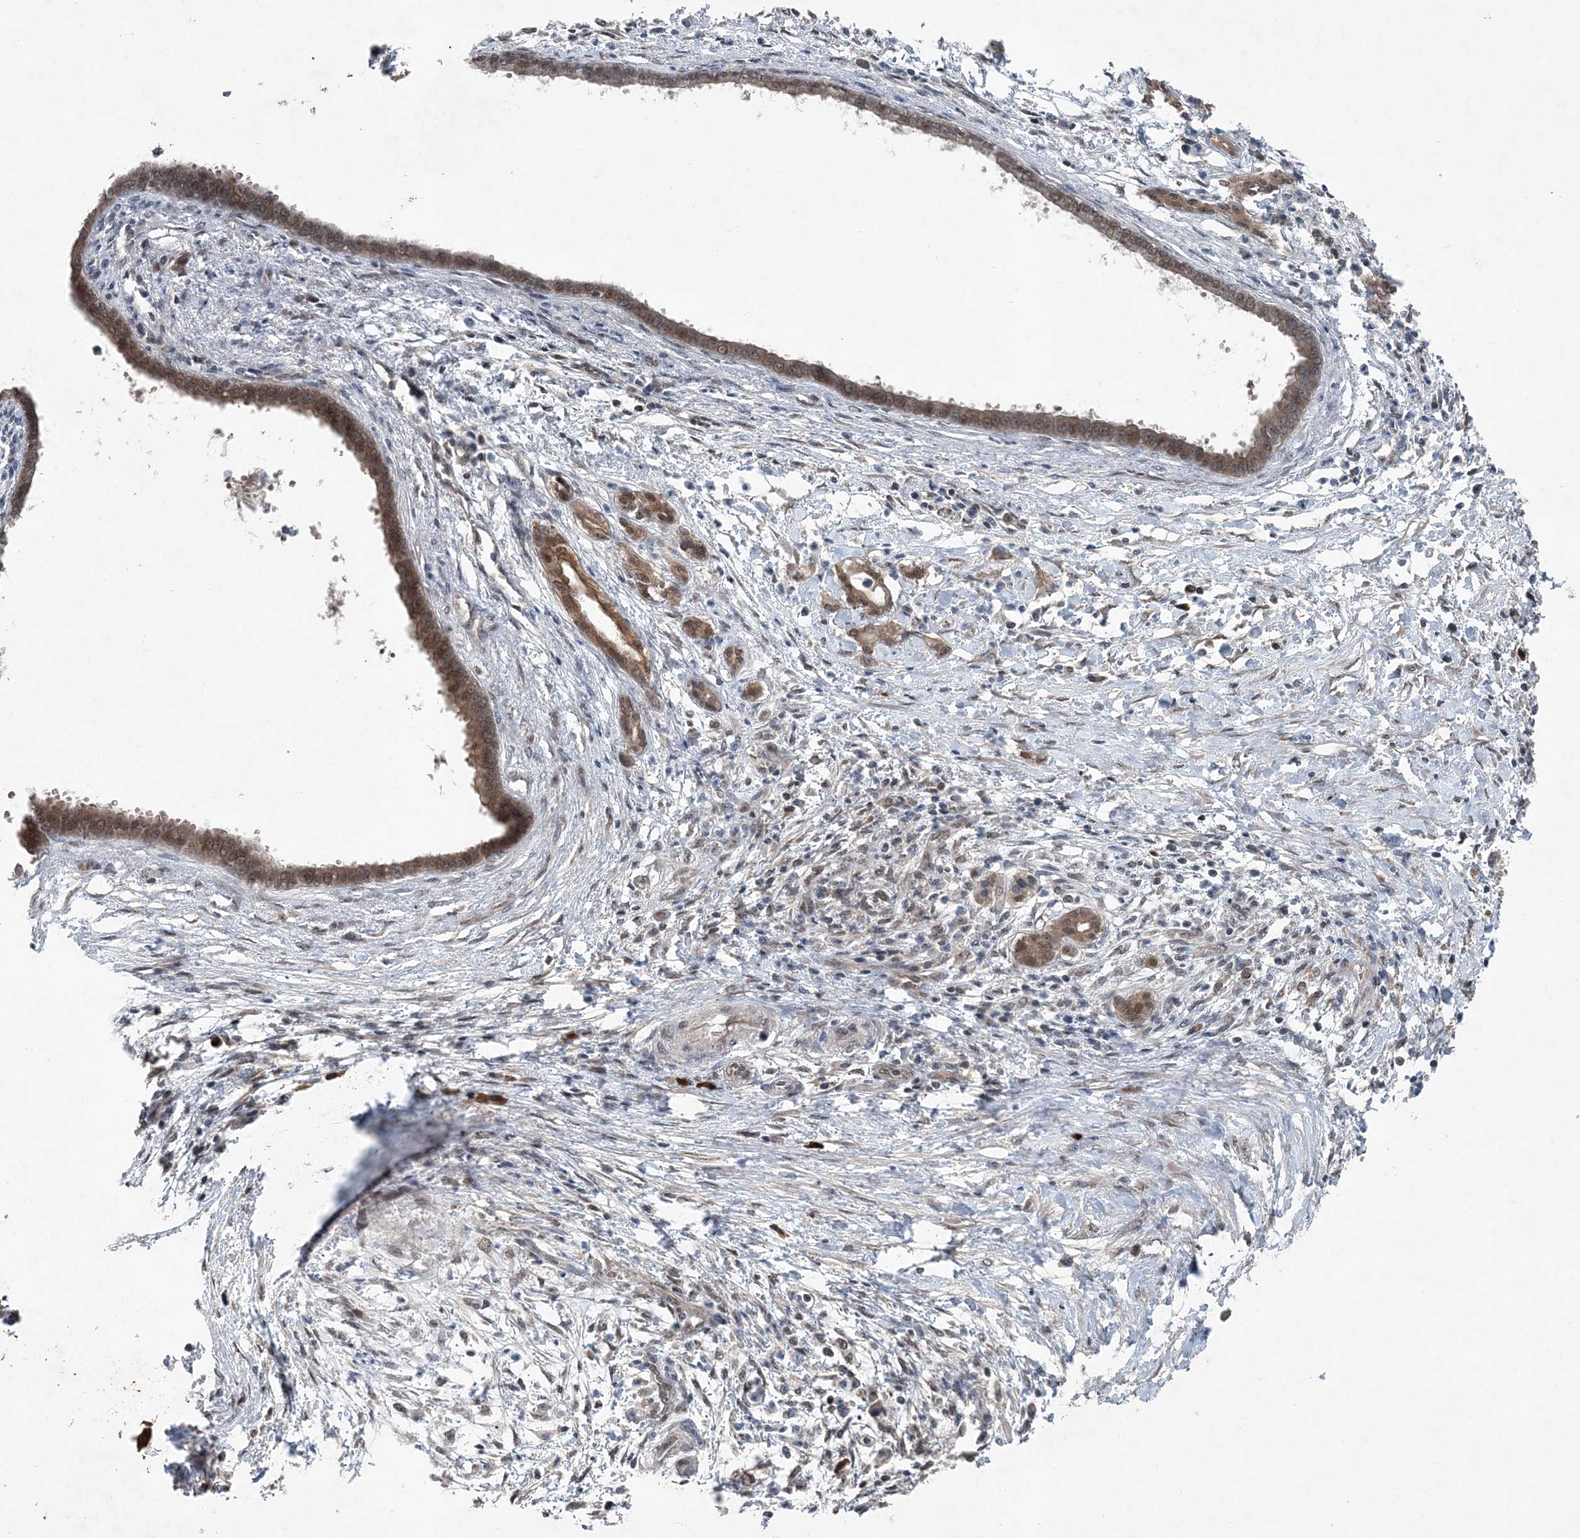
{"staining": {"intensity": "moderate", "quantity": ">75%", "location": "cytoplasmic/membranous,nuclear"}, "tissue": "pancreatic cancer", "cell_type": "Tumor cells", "image_type": "cancer", "snomed": [{"axis": "morphology", "description": "Adenocarcinoma, NOS"}, {"axis": "topography", "description": "Pancreas"}], "caption": "Protein staining displays moderate cytoplasmic/membranous and nuclear positivity in about >75% of tumor cells in pancreatic adenocarcinoma.", "gene": "QTRT2", "patient": {"sex": "female", "age": 55}}